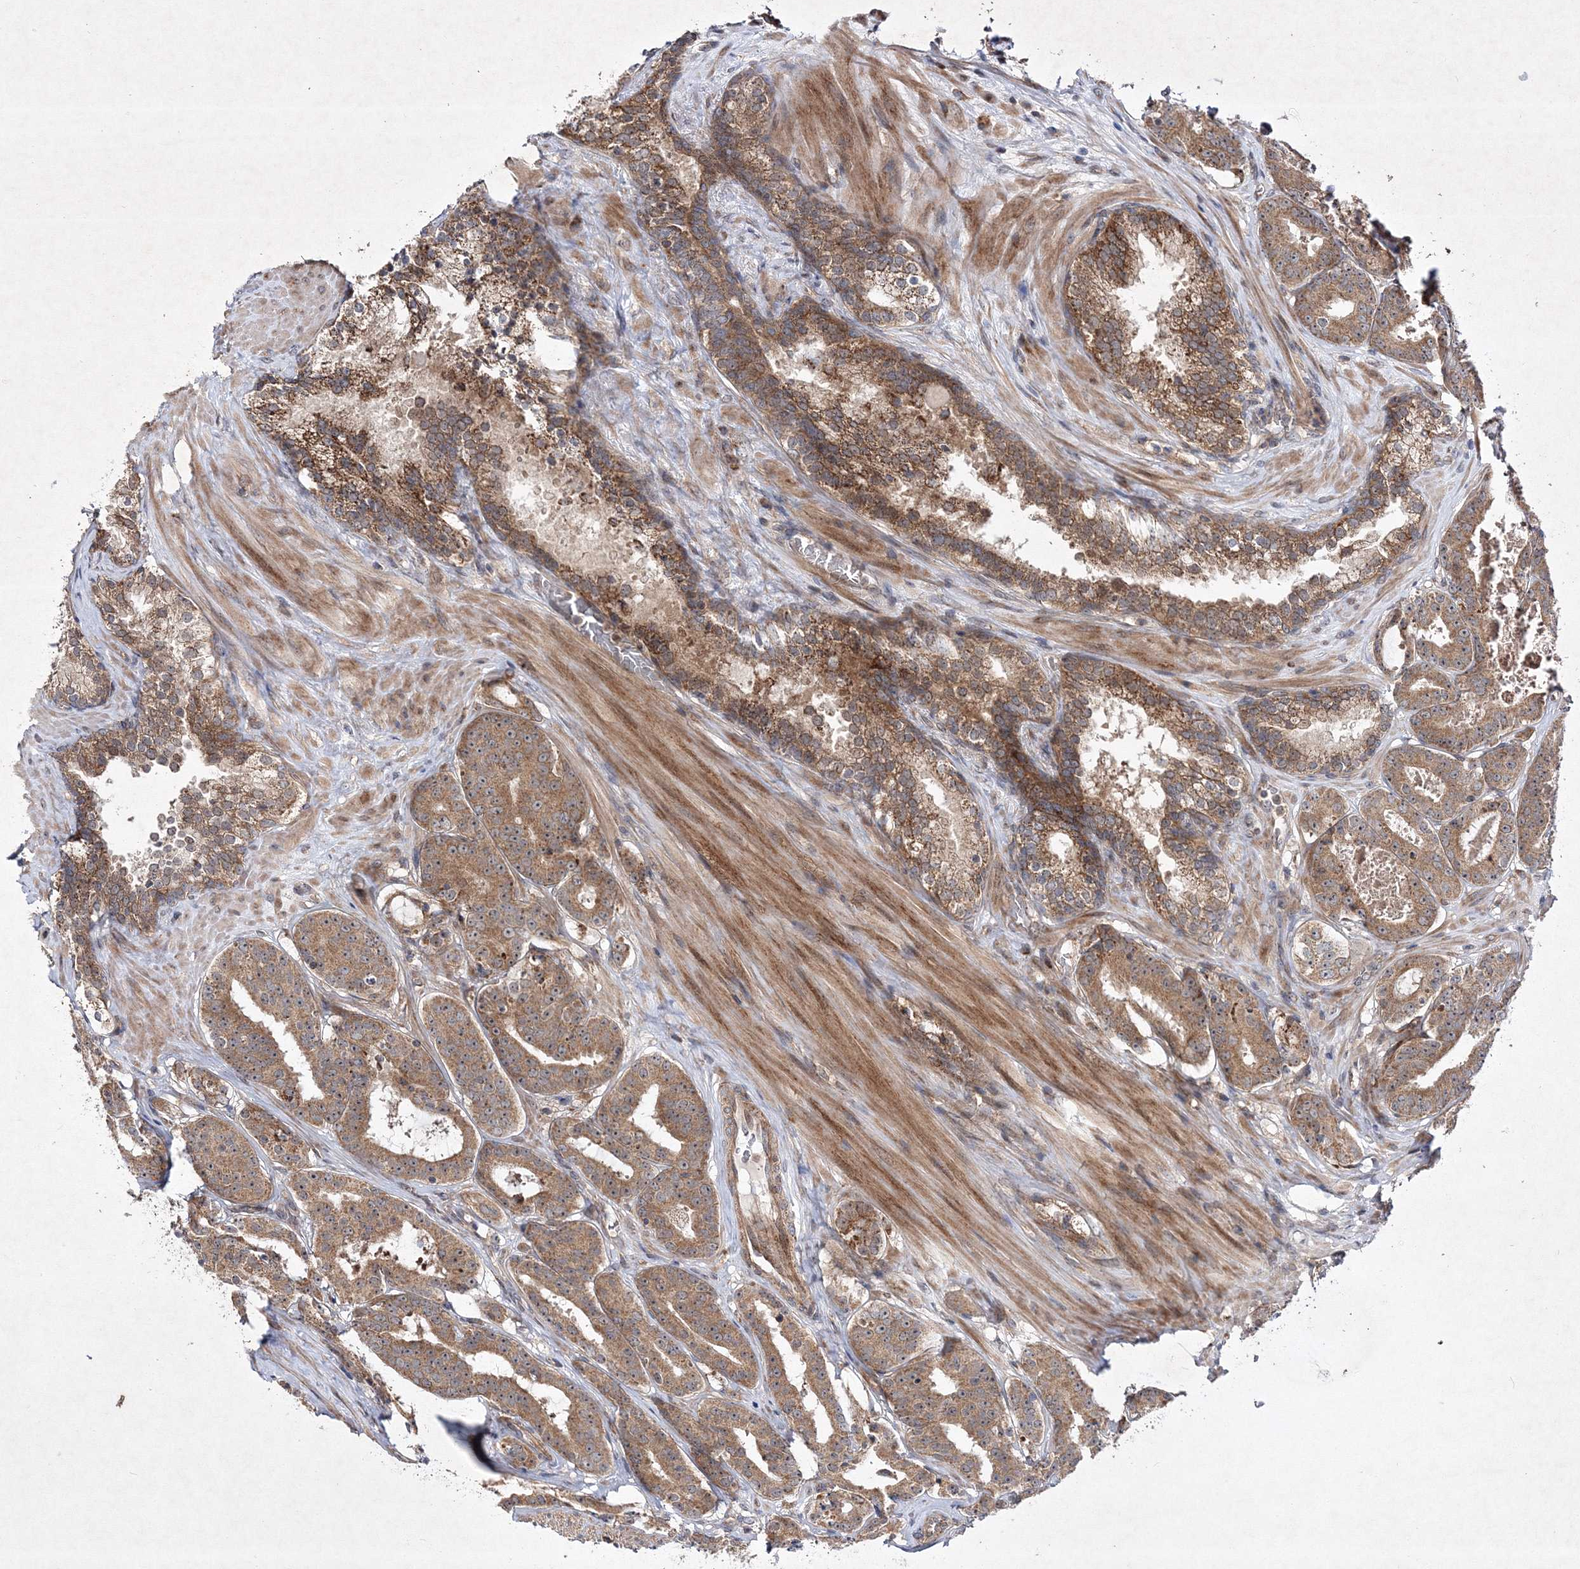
{"staining": {"intensity": "moderate", "quantity": ">75%", "location": "cytoplasmic/membranous"}, "tissue": "prostate cancer", "cell_type": "Tumor cells", "image_type": "cancer", "snomed": [{"axis": "morphology", "description": "Adenocarcinoma, High grade"}, {"axis": "topography", "description": "Prostate"}], "caption": "High-magnification brightfield microscopy of prostate high-grade adenocarcinoma stained with DAB (brown) and counterstained with hematoxylin (blue). tumor cells exhibit moderate cytoplasmic/membranous positivity is present in about>75% of cells.", "gene": "SCRN3", "patient": {"sex": "male", "age": 57}}